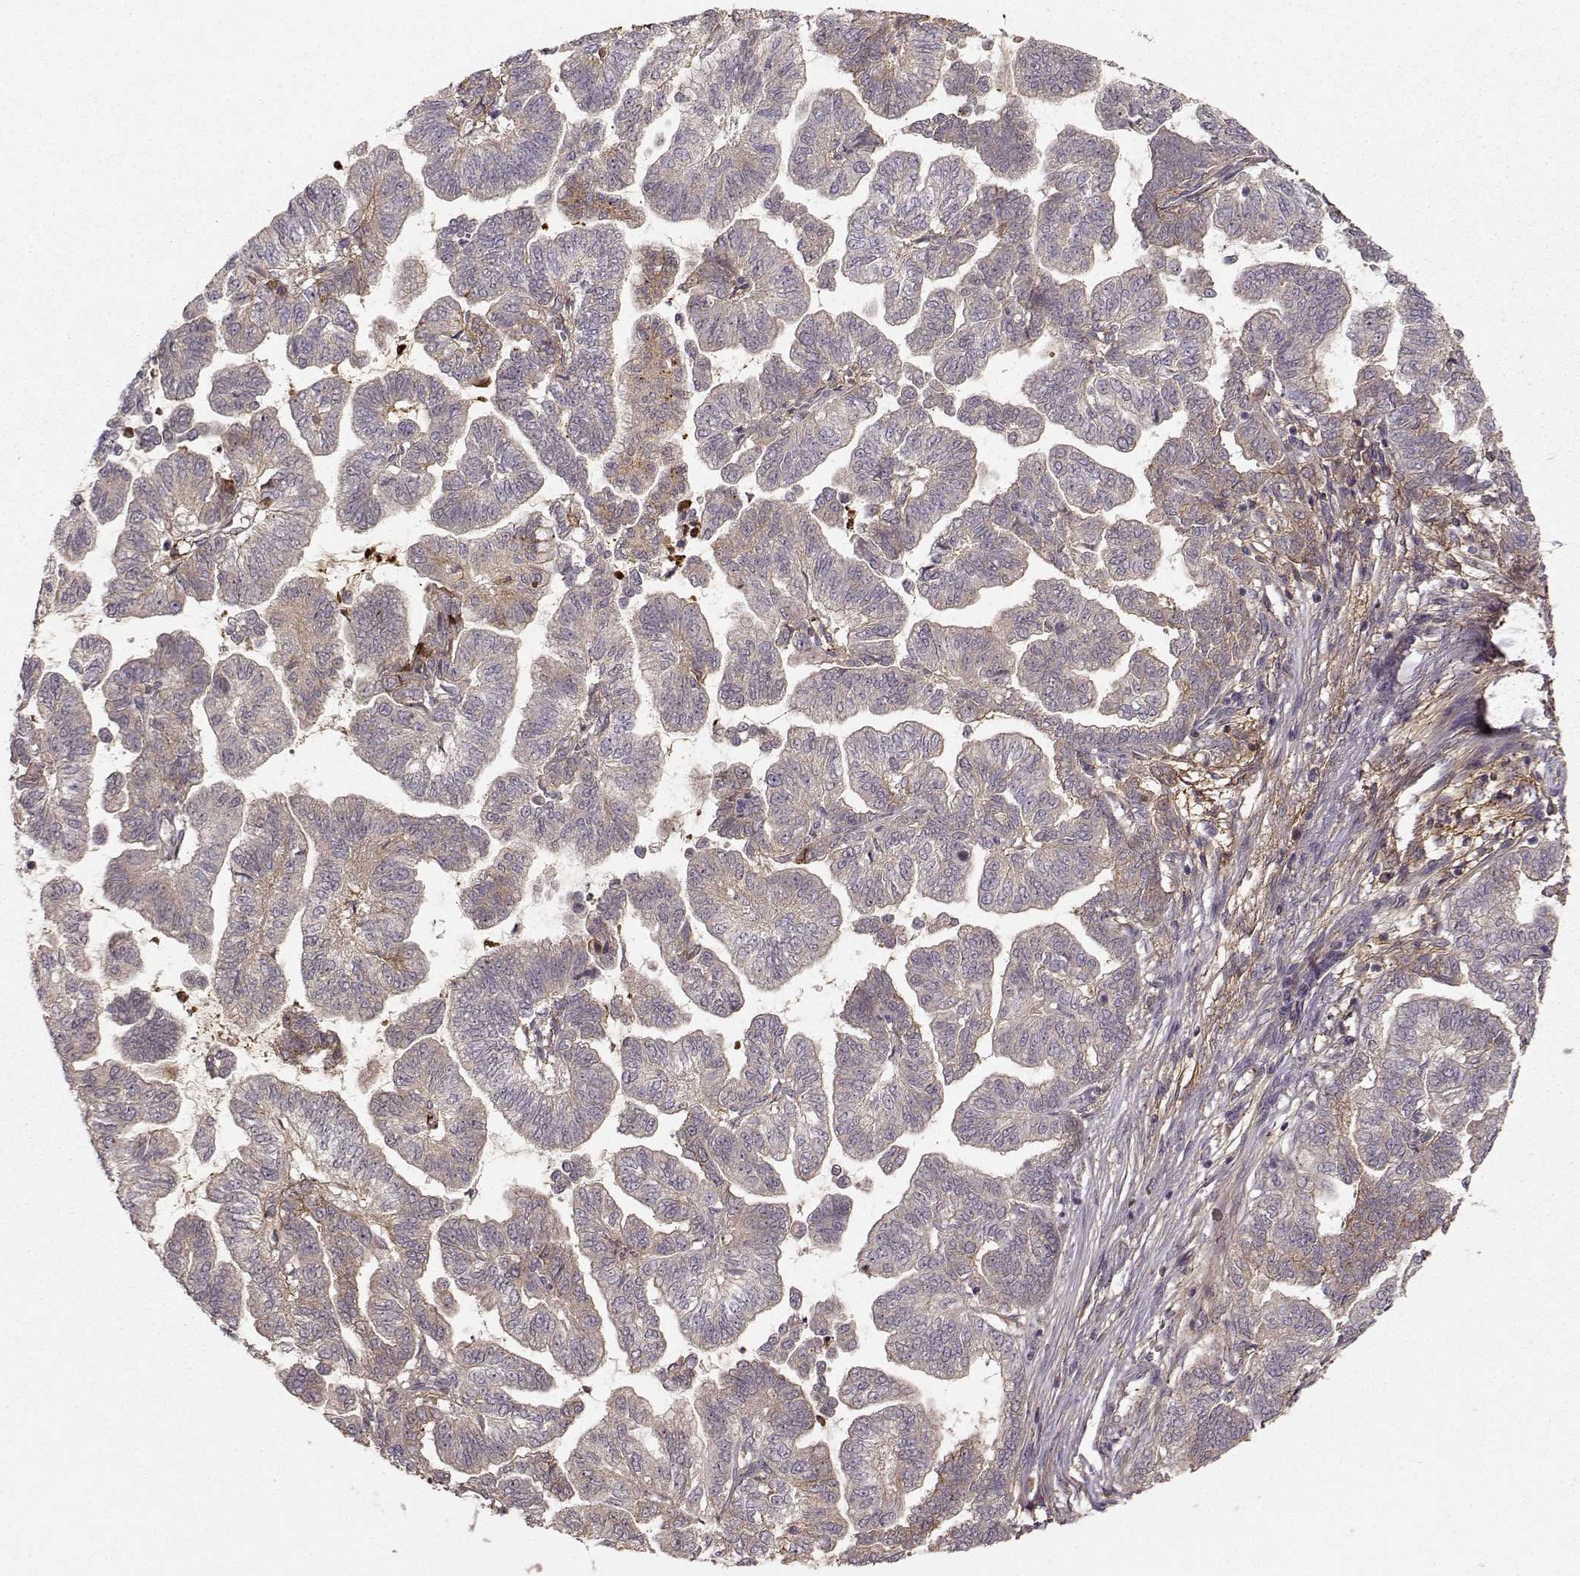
{"staining": {"intensity": "weak", "quantity": "25%-75%", "location": "cytoplasmic/membranous"}, "tissue": "stomach cancer", "cell_type": "Tumor cells", "image_type": "cancer", "snomed": [{"axis": "morphology", "description": "Adenocarcinoma, NOS"}, {"axis": "topography", "description": "Stomach"}], "caption": "There is low levels of weak cytoplasmic/membranous positivity in tumor cells of stomach cancer (adenocarcinoma), as demonstrated by immunohistochemical staining (brown color).", "gene": "WNT6", "patient": {"sex": "male", "age": 83}}